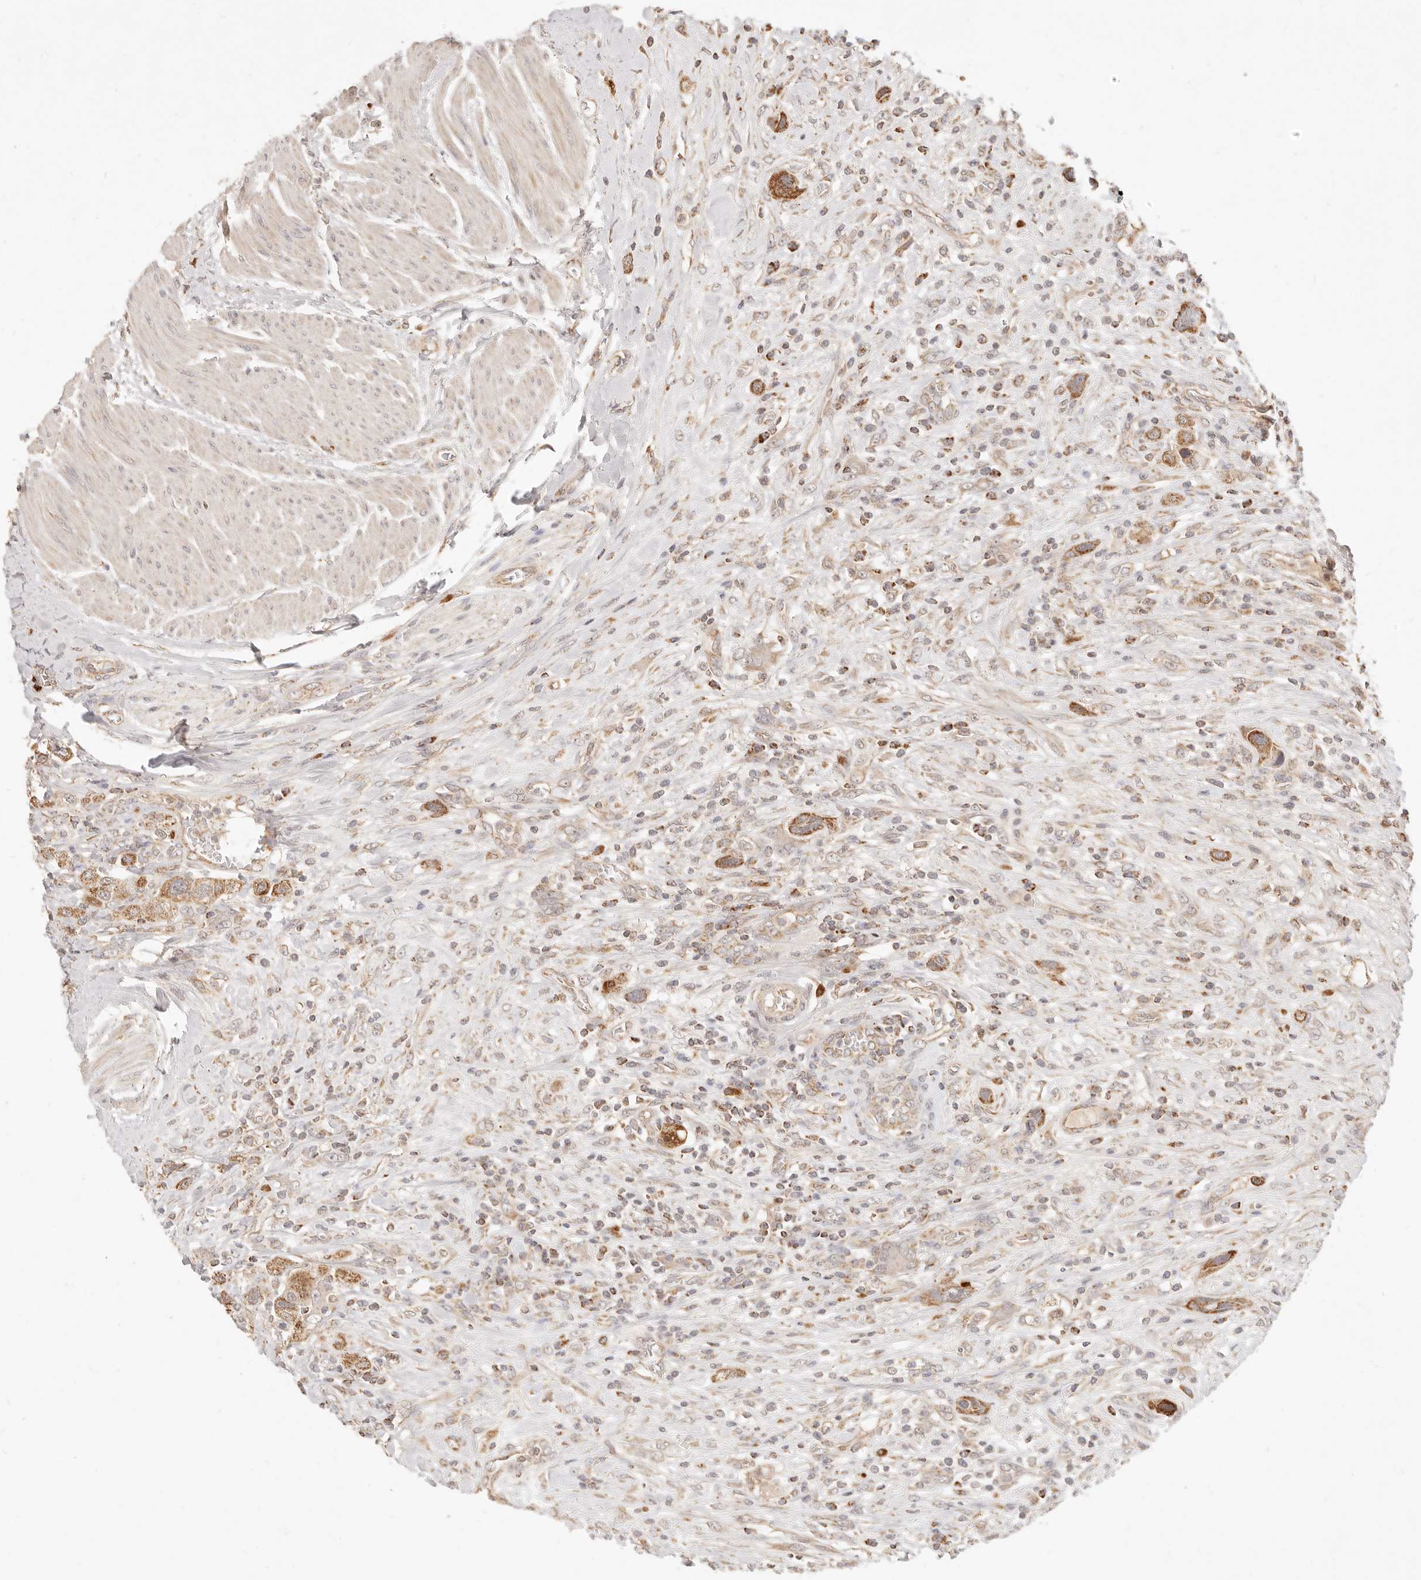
{"staining": {"intensity": "moderate", "quantity": ">75%", "location": "cytoplasmic/membranous"}, "tissue": "urothelial cancer", "cell_type": "Tumor cells", "image_type": "cancer", "snomed": [{"axis": "morphology", "description": "Urothelial carcinoma, High grade"}, {"axis": "topography", "description": "Urinary bladder"}], "caption": "Urothelial carcinoma (high-grade) was stained to show a protein in brown. There is medium levels of moderate cytoplasmic/membranous expression in about >75% of tumor cells.", "gene": "CPLANE2", "patient": {"sex": "male", "age": 50}}